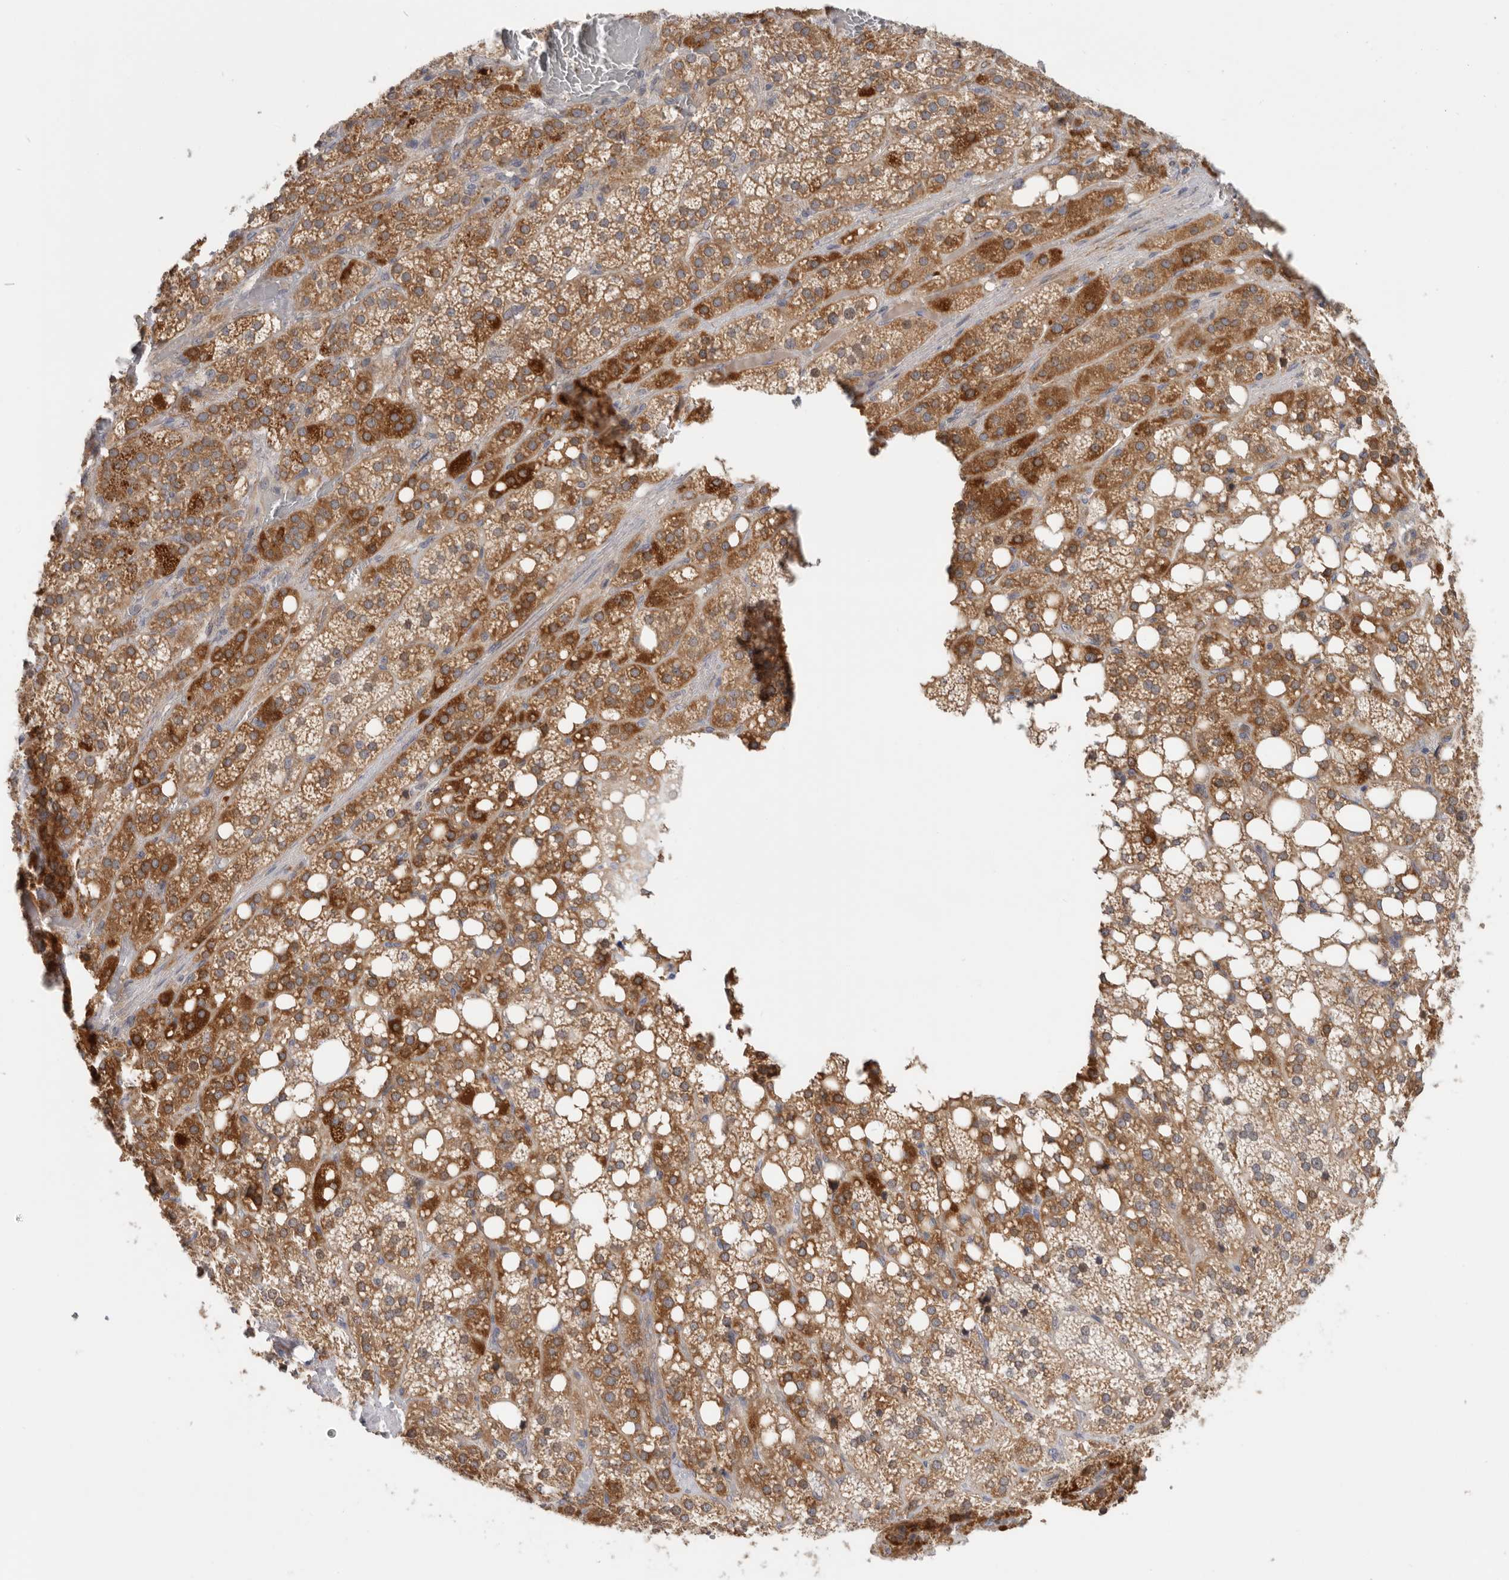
{"staining": {"intensity": "strong", "quantity": ">75%", "location": "cytoplasmic/membranous"}, "tissue": "adrenal gland", "cell_type": "Glandular cells", "image_type": "normal", "snomed": [{"axis": "morphology", "description": "Normal tissue, NOS"}, {"axis": "topography", "description": "Adrenal gland"}], "caption": "Immunohistochemistry micrograph of benign adrenal gland: adrenal gland stained using immunohistochemistry (IHC) displays high levels of strong protein expression localized specifically in the cytoplasmic/membranous of glandular cells, appearing as a cytoplasmic/membranous brown color.", "gene": "MTFR1L", "patient": {"sex": "female", "age": 59}}